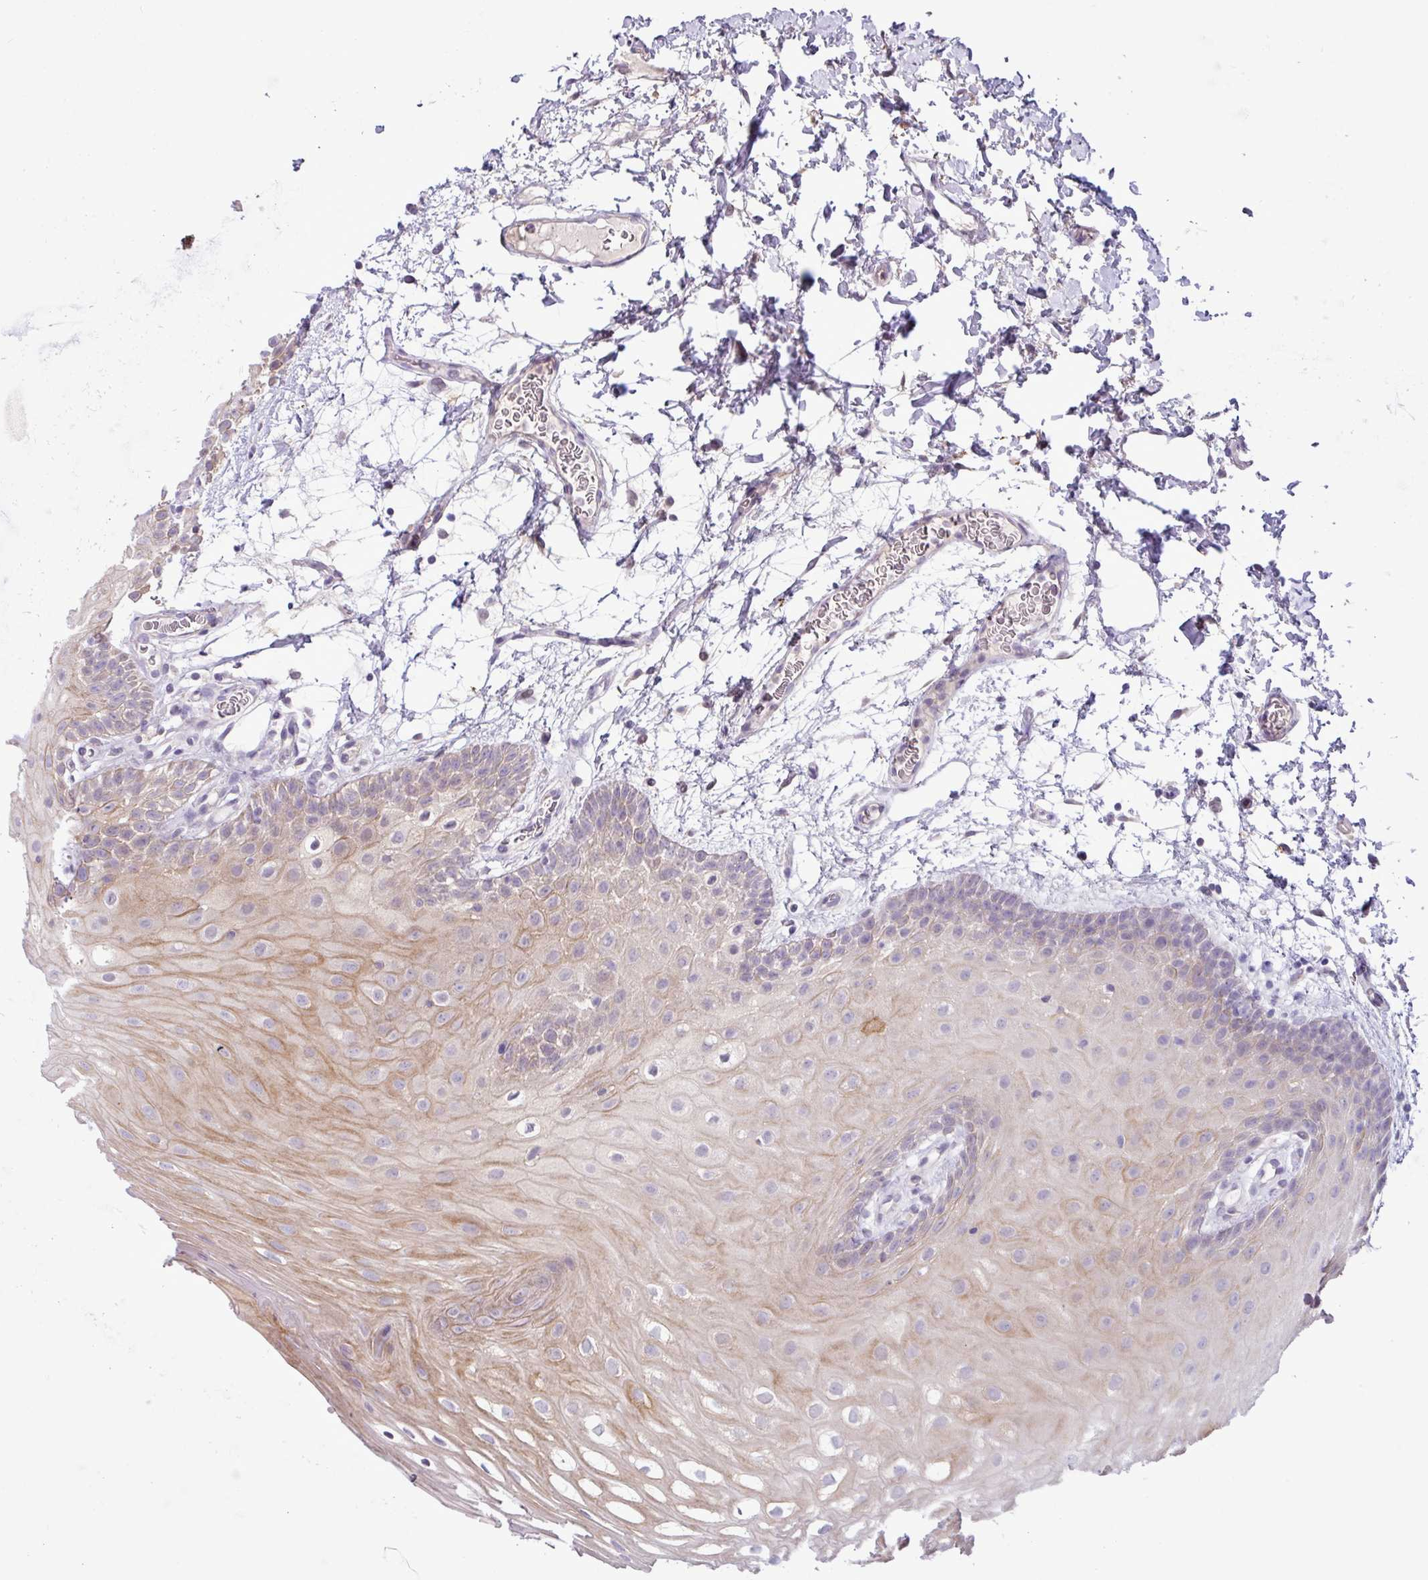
{"staining": {"intensity": "moderate", "quantity": "25%-75%", "location": "cytoplasmic/membranous"}, "tissue": "oral mucosa", "cell_type": "Squamous epithelial cells", "image_type": "normal", "snomed": [{"axis": "morphology", "description": "Normal tissue, NOS"}, {"axis": "morphology", "description": "Squamous cell carcinoma, NOS"}, {"axis": "topography", "description": "Oral tissue"}, {"axis": "topography", "description": "Tounge, NOS"}, {"axis": "topography", "description": "Head-Neck"}], "caption": "Immunohistochemistry (IHC) staining of benign oral mucosa, which reveals medium levels of moderate cytoplasmic/membranous positivity in approximately 25%-75% of squamous epithelial cells indicating moderate cytoplasmic/membranous protein positivity. The staining was performed using DAB (brown) for protein detection and nuclei were counterstained in hematoxylin (blue).", "gene": "PNLDC1", "patient": {"sex": "male", "age": 76}}